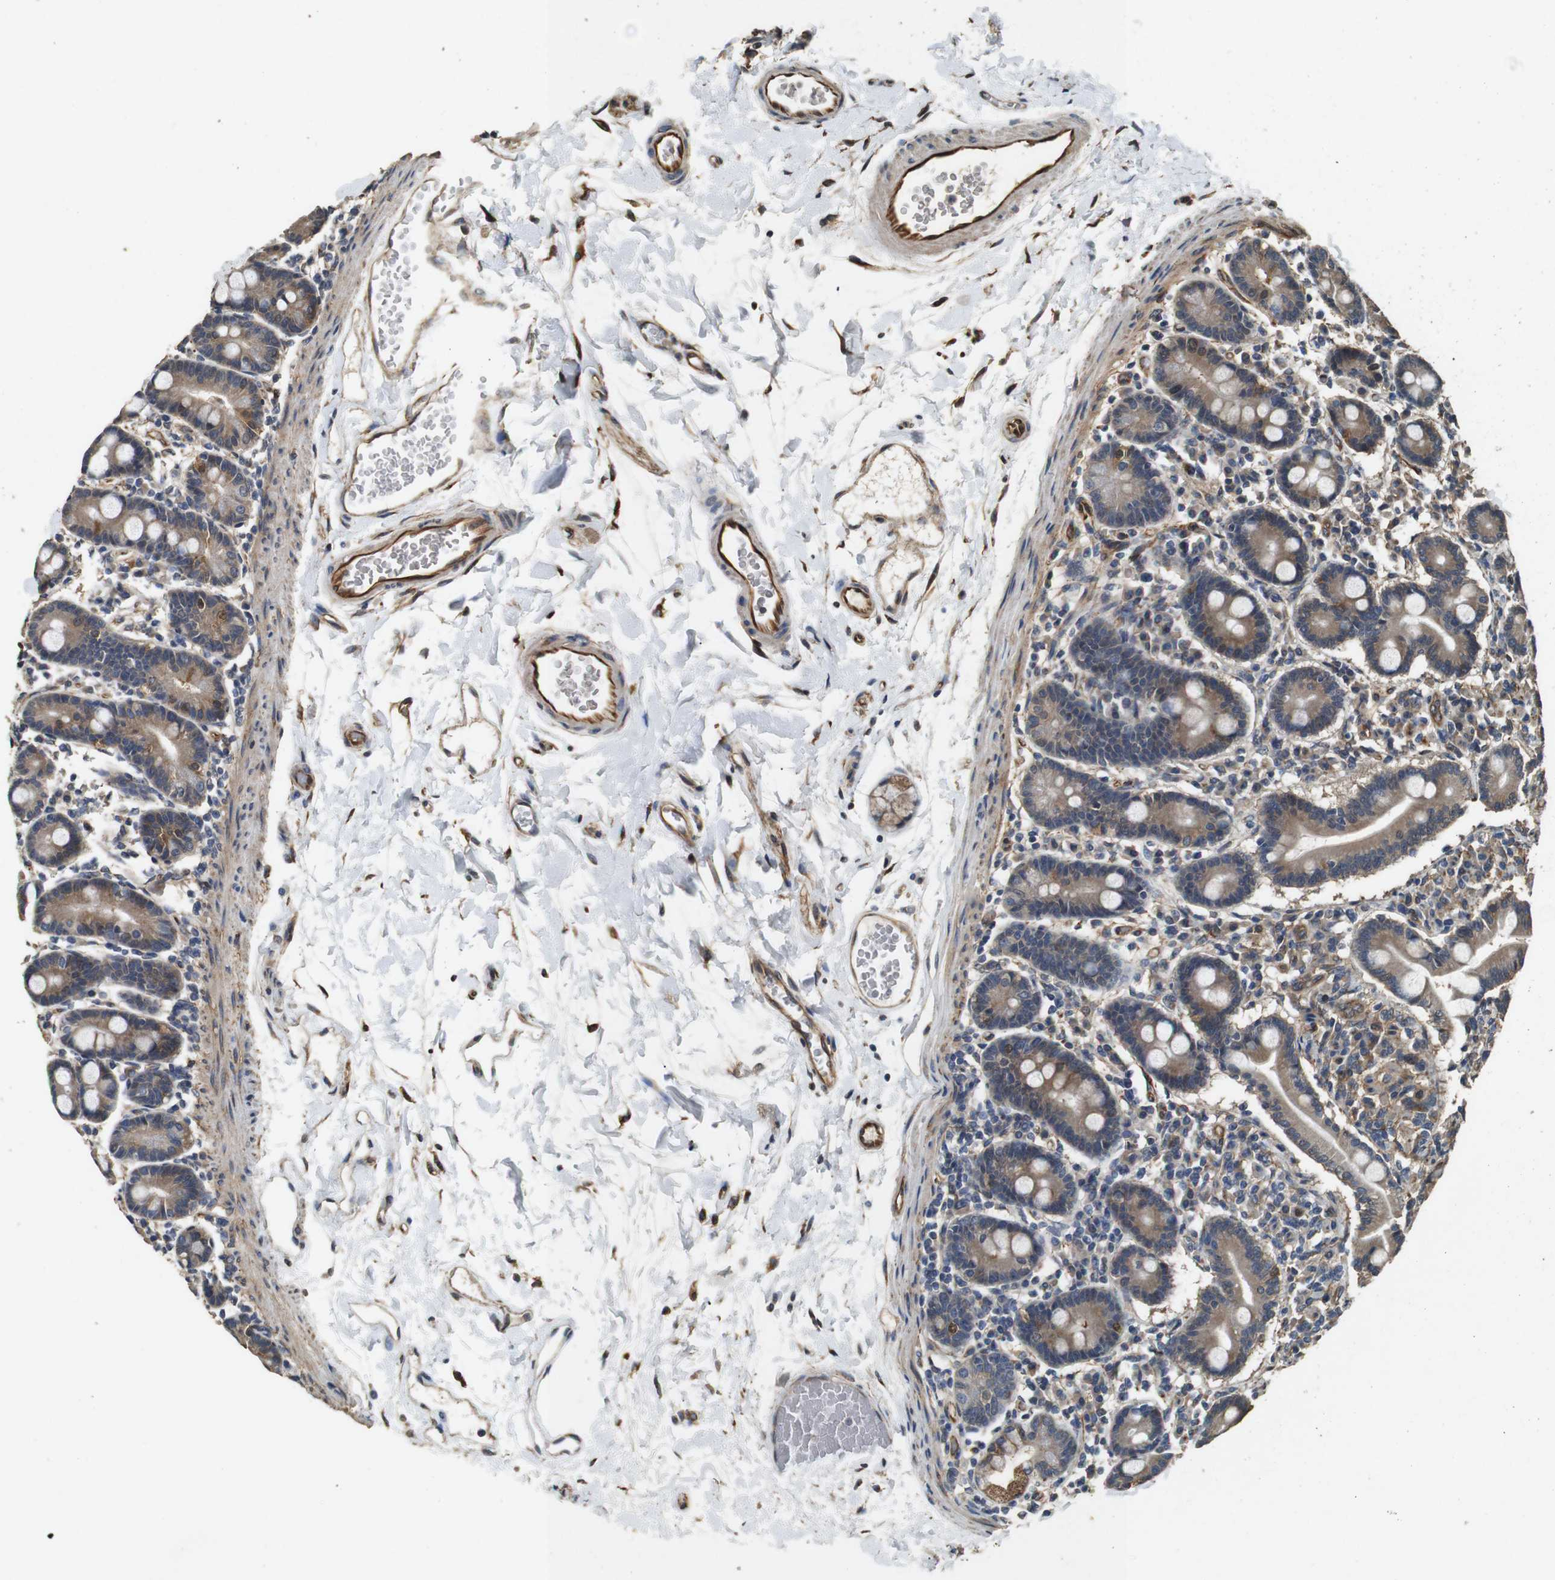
{"staining": {"intensity": "moderate", "quantity": ">75%", "location": "cytoplasmic/membranous"}, "tissue": "duodenum", "cell_type": "Glandular cells", "image_type": "normal", "snomed": [{"axis": "morphology", "description": "Normal tissue, NOS"}, {"axis": "topography", "description": "Duodenum"}], "caption": "Benign duodenum displays moderate cytoplasmic/membranous expression in about >75% of glandular cells, visualized by immunohistochemistry.", "gene": "CNPY4", "patient": {"sex": "male", "age": 54}}